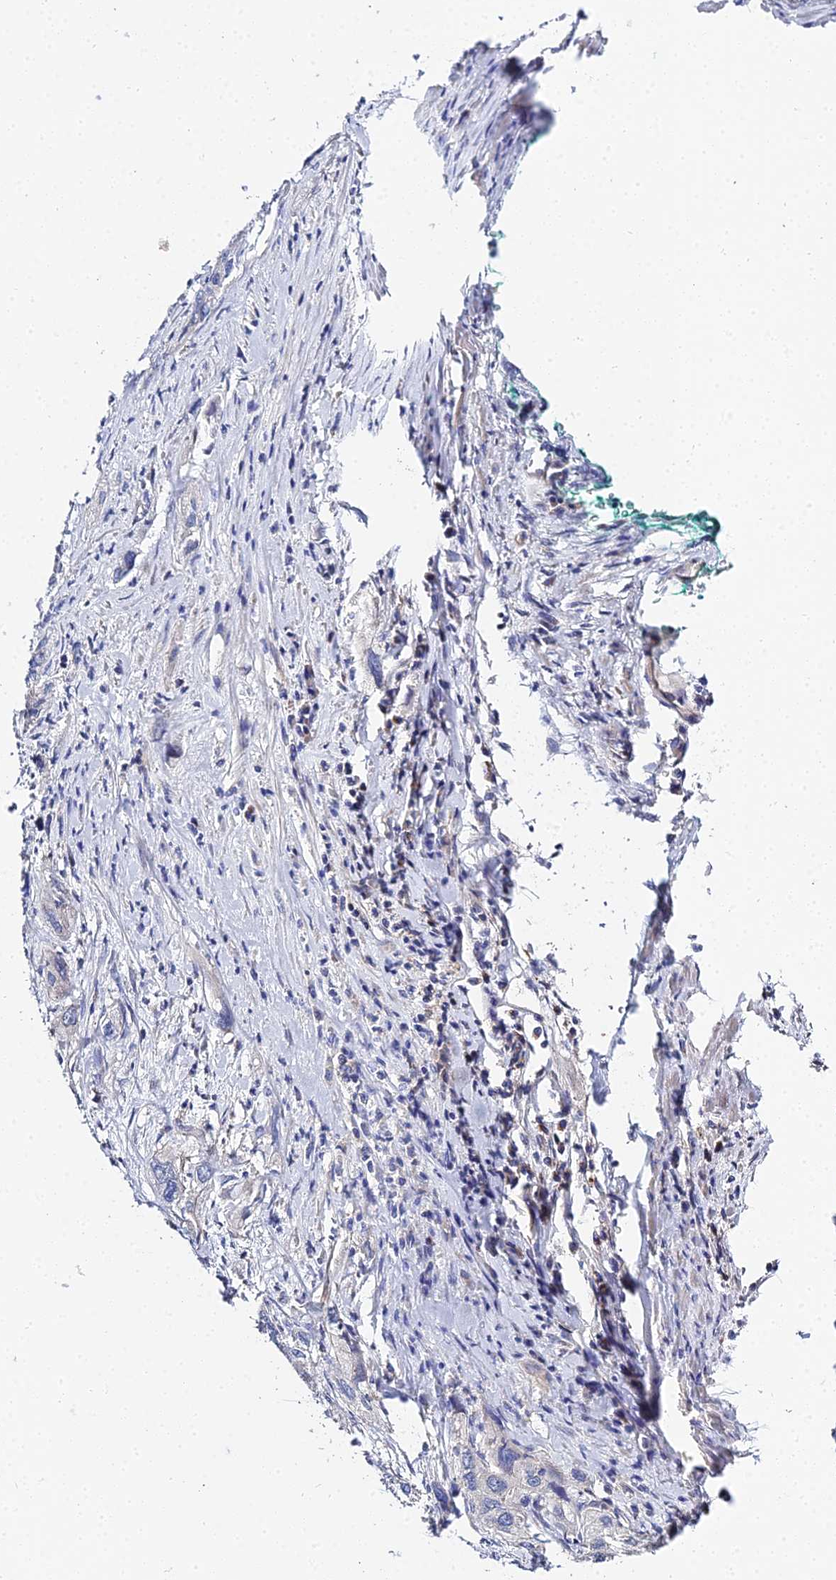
{"staining": {"intensity": "negative", "quantity": "none", "location": "none"}, "tissue": "cervical cancer", "cell_type": "Tumor cells", "image_type": "cancer", "snomed": [{"axis": "morphology", "description": "Squamous cell carcinoma, NOS"}, {"axis": "topography", "description": "Cervix"}], "caption": "The immunohistochemistry image has no significant expression in tumor cells of cervical cancer (squamous cell carcinoma) tissue.", "gene": "APOBEC3H", "patient": {"sex": "female", "age": 55}}